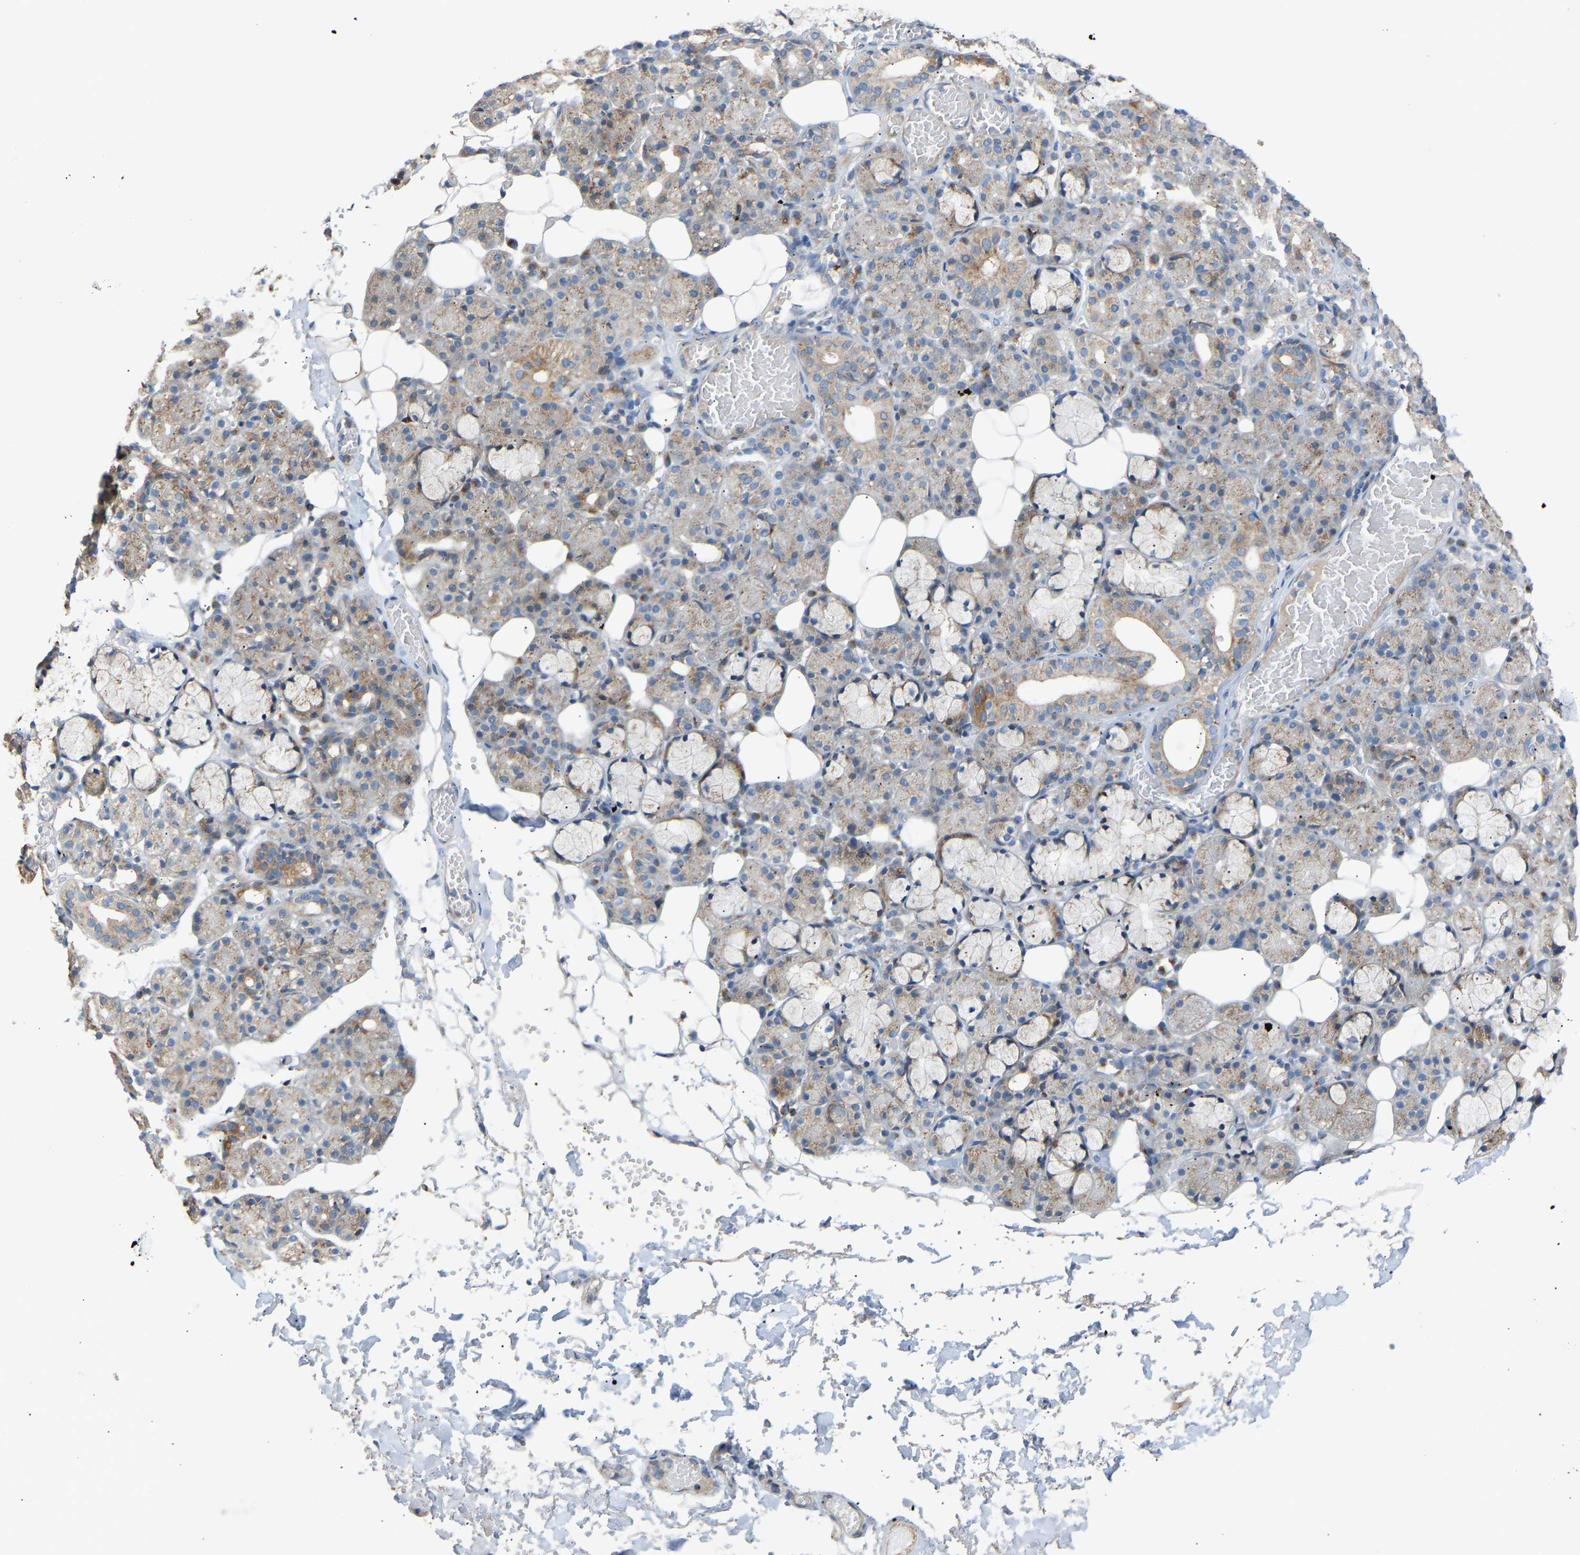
{"staining": {"intensity": "weak", "quantity": "<25%", "location": "cytoplasmic/membranous"}, "tissue": "salivary gland", "cell_type": "Glandular cells", "image_type": "normal", "snomed": [{"axis": "morphology", "description": "Normal tissue, NOS"}, {"axis": "topography", "description": "Salivary gland"}], "caption": "This is a photomicrograph of IHC staining of normal salivary gland, which shows no staining in glandular cells.", "gene": "RGP1", "patient": {"sex": "male", "age": 63}}